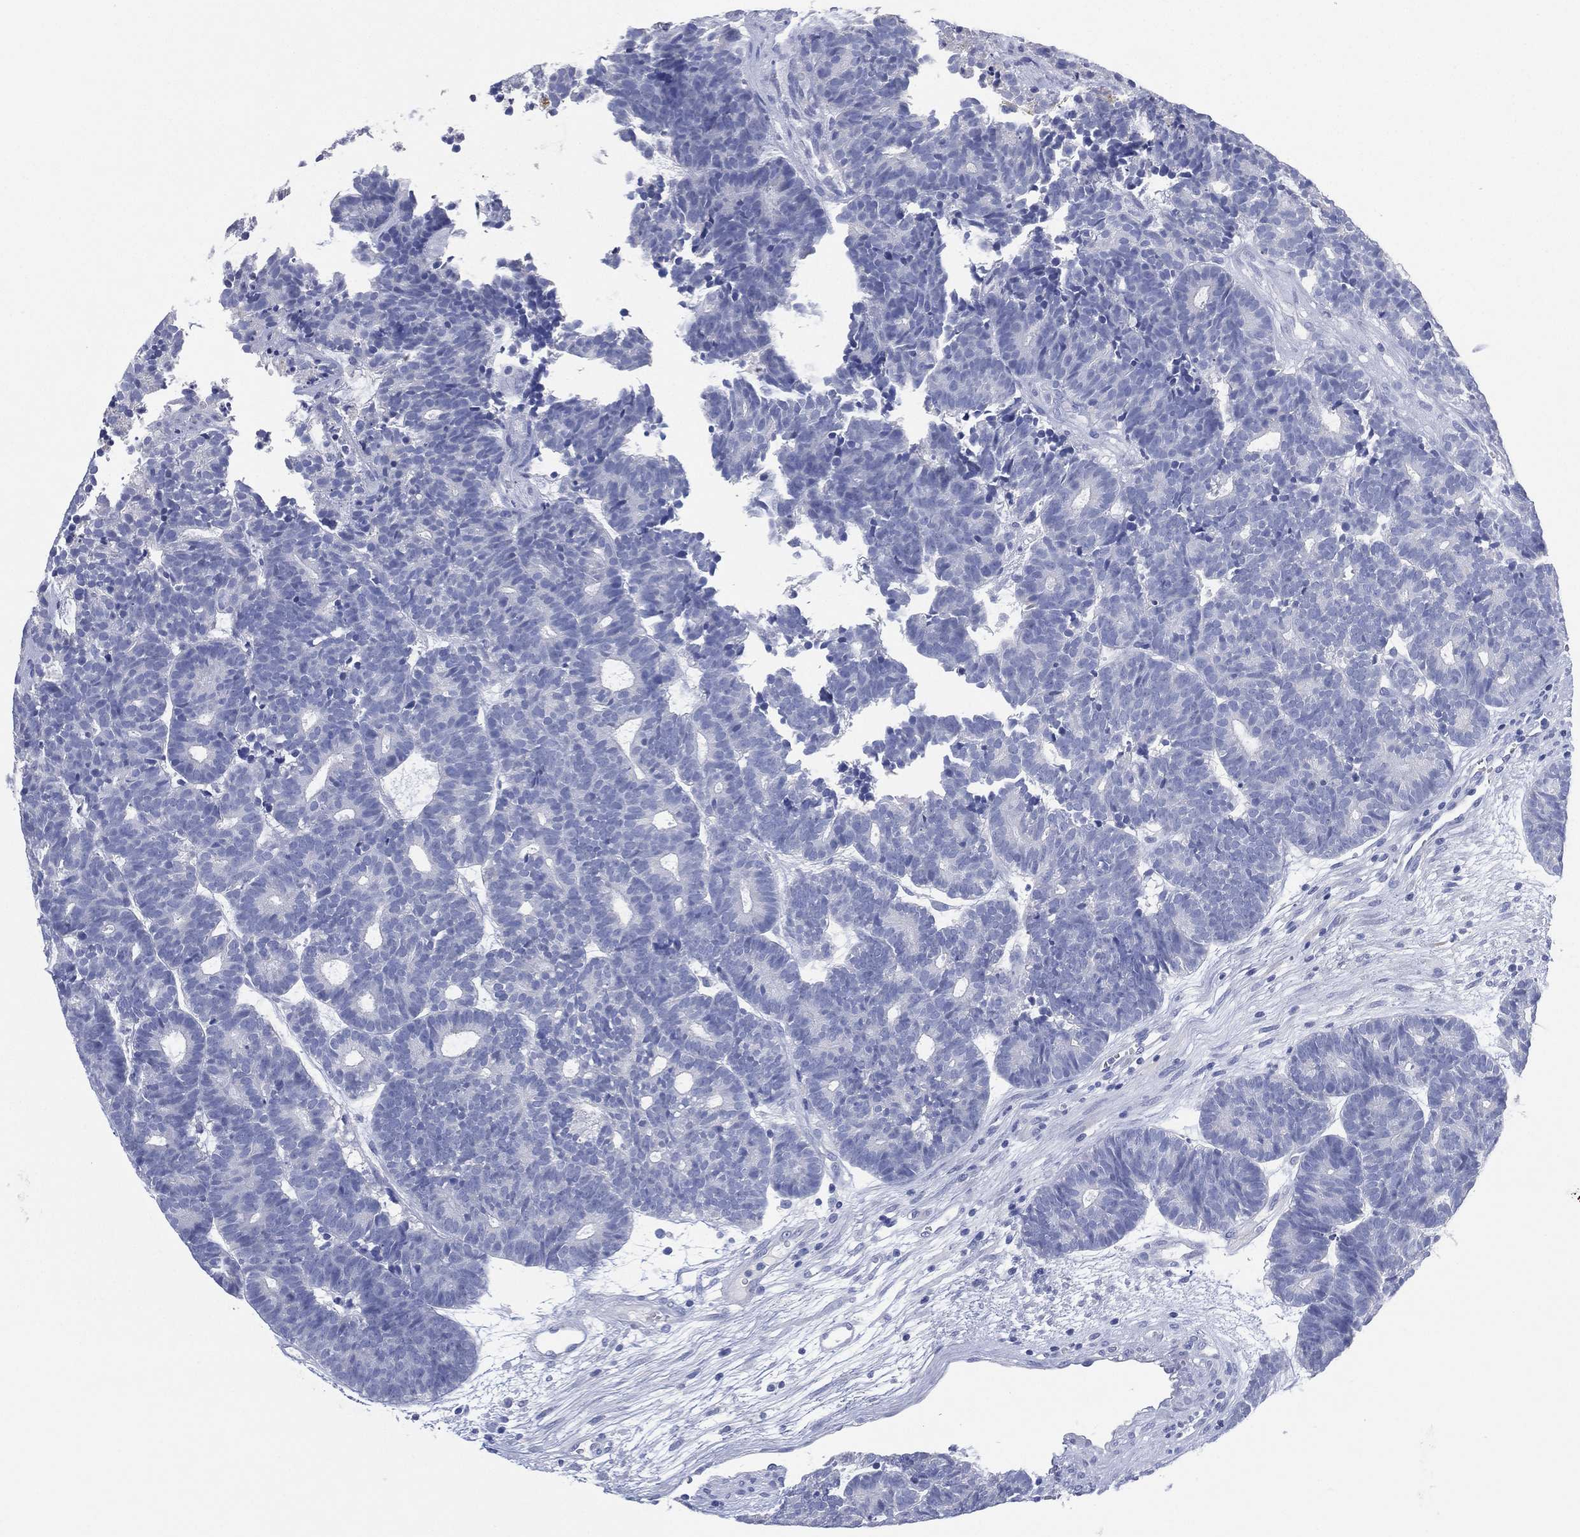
{"staining": {"intensity": "negative", "quantity": "none", "location": "none"}, "tissue": "head and neck cancer", "cell_type": "Tumor cells", "image_type": "cancer", "snomed": [{"axis": "morphology", "description": "Adenocarcinoma, NOS"}, {"axis": "topography", "description": "Head-Neck"}], "caption": "Immunohistochemistry photomicrograph of human head and neck adenocarcinoma stained for a protein (brown), which demonstrates no staining in tumor cells. (Immunohistochemistry, brightfield microscopy, high magnification).", "gene": "FMO1", "patient": {"sex": "female", "age": 81}}